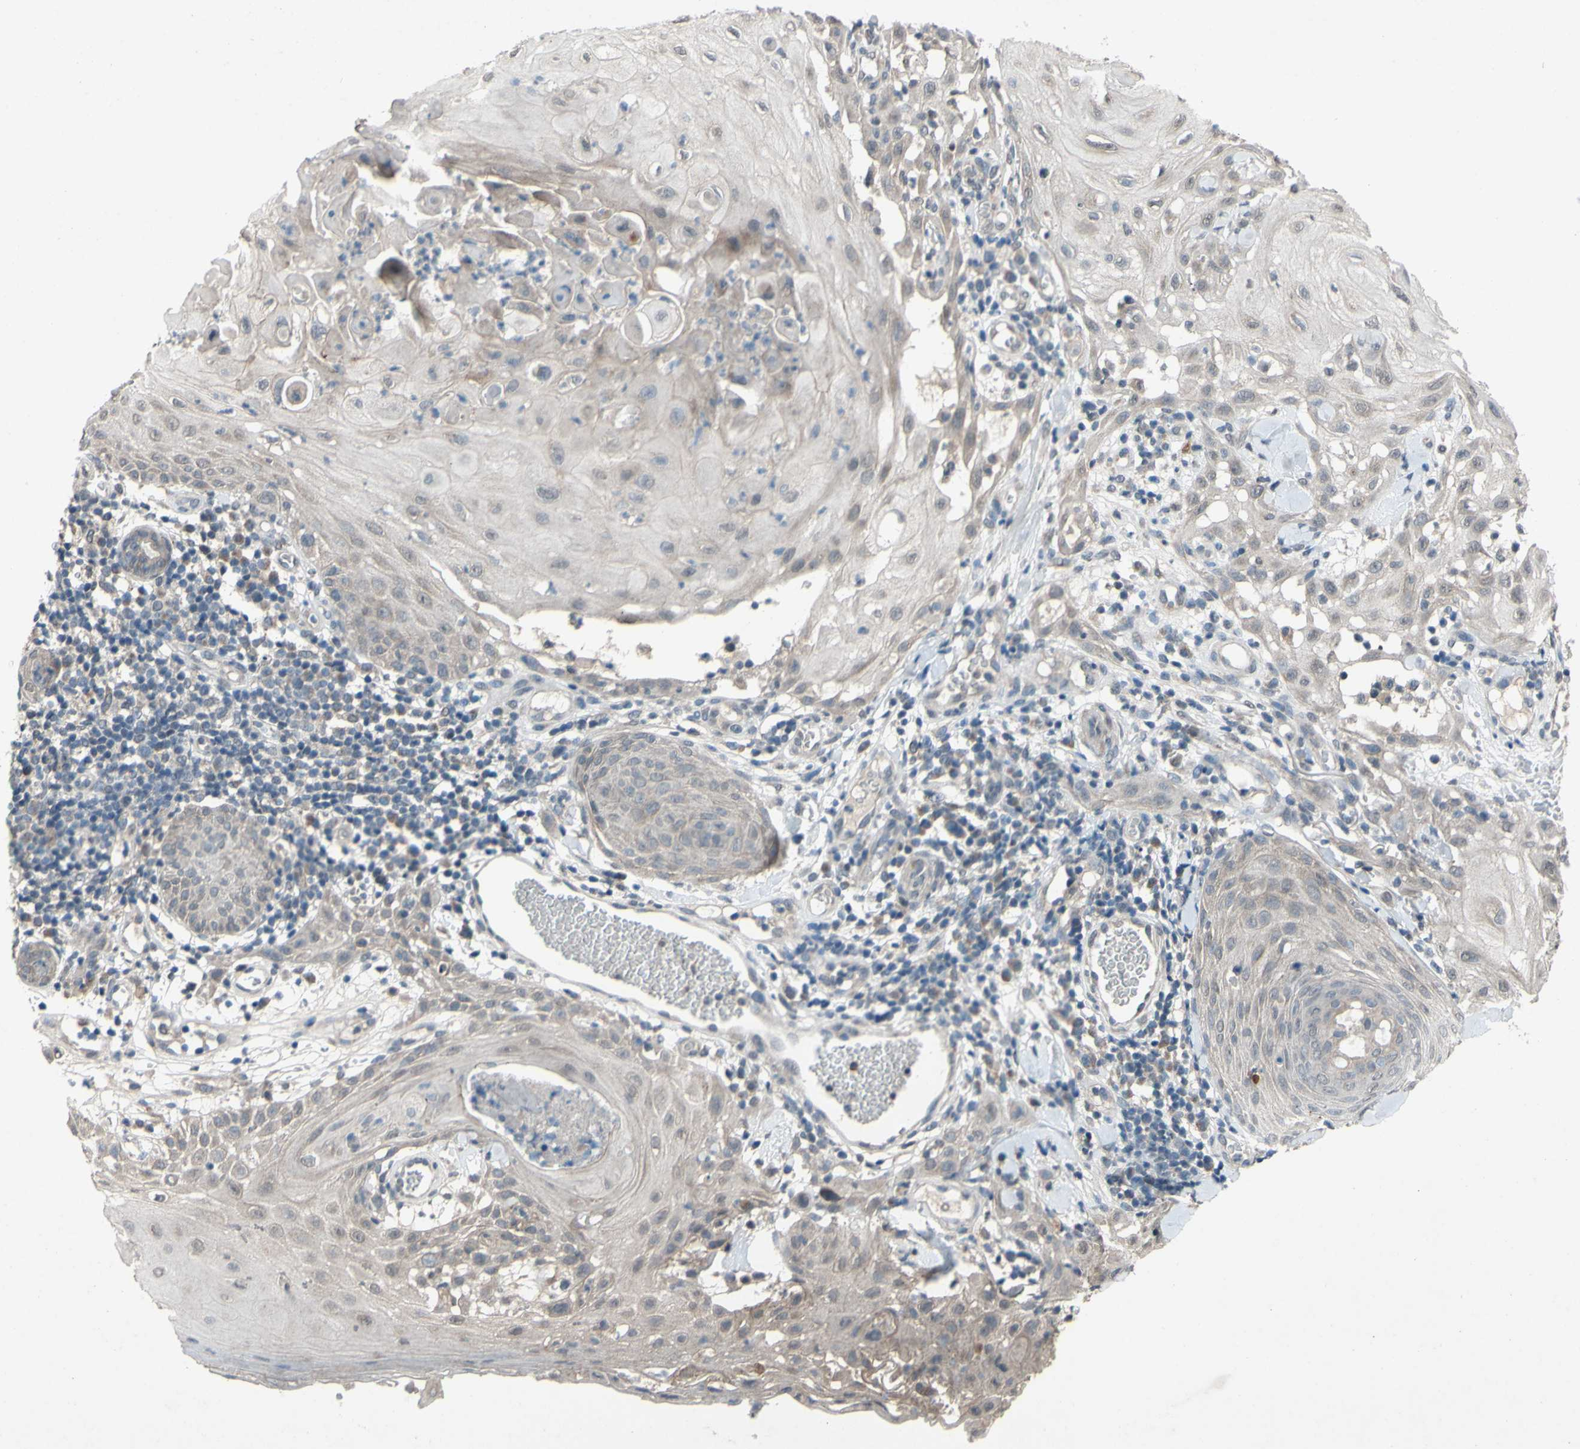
{"staining": {"intensity": "weak", "quantity": "25%-75%", "location": "cytoplasmic/membranous"}, "tissue": "skin cancer", "cell_type": "Tumor cells", "image_type": "cancer", "snomed": [{"axis": "morphology", "description": "Squamous cell carcinoma, NOS"}, {"axis": "topography", "description": "Skin"}], "caption": "Immunohistochemistry (IHC) of skin cancer reveals low levels of weak cytoplasmic/membranous expression in about 25%-75% of tumor cells.", "gene": "CDCP1", "patient": {"sex": "male", "age": 24}}